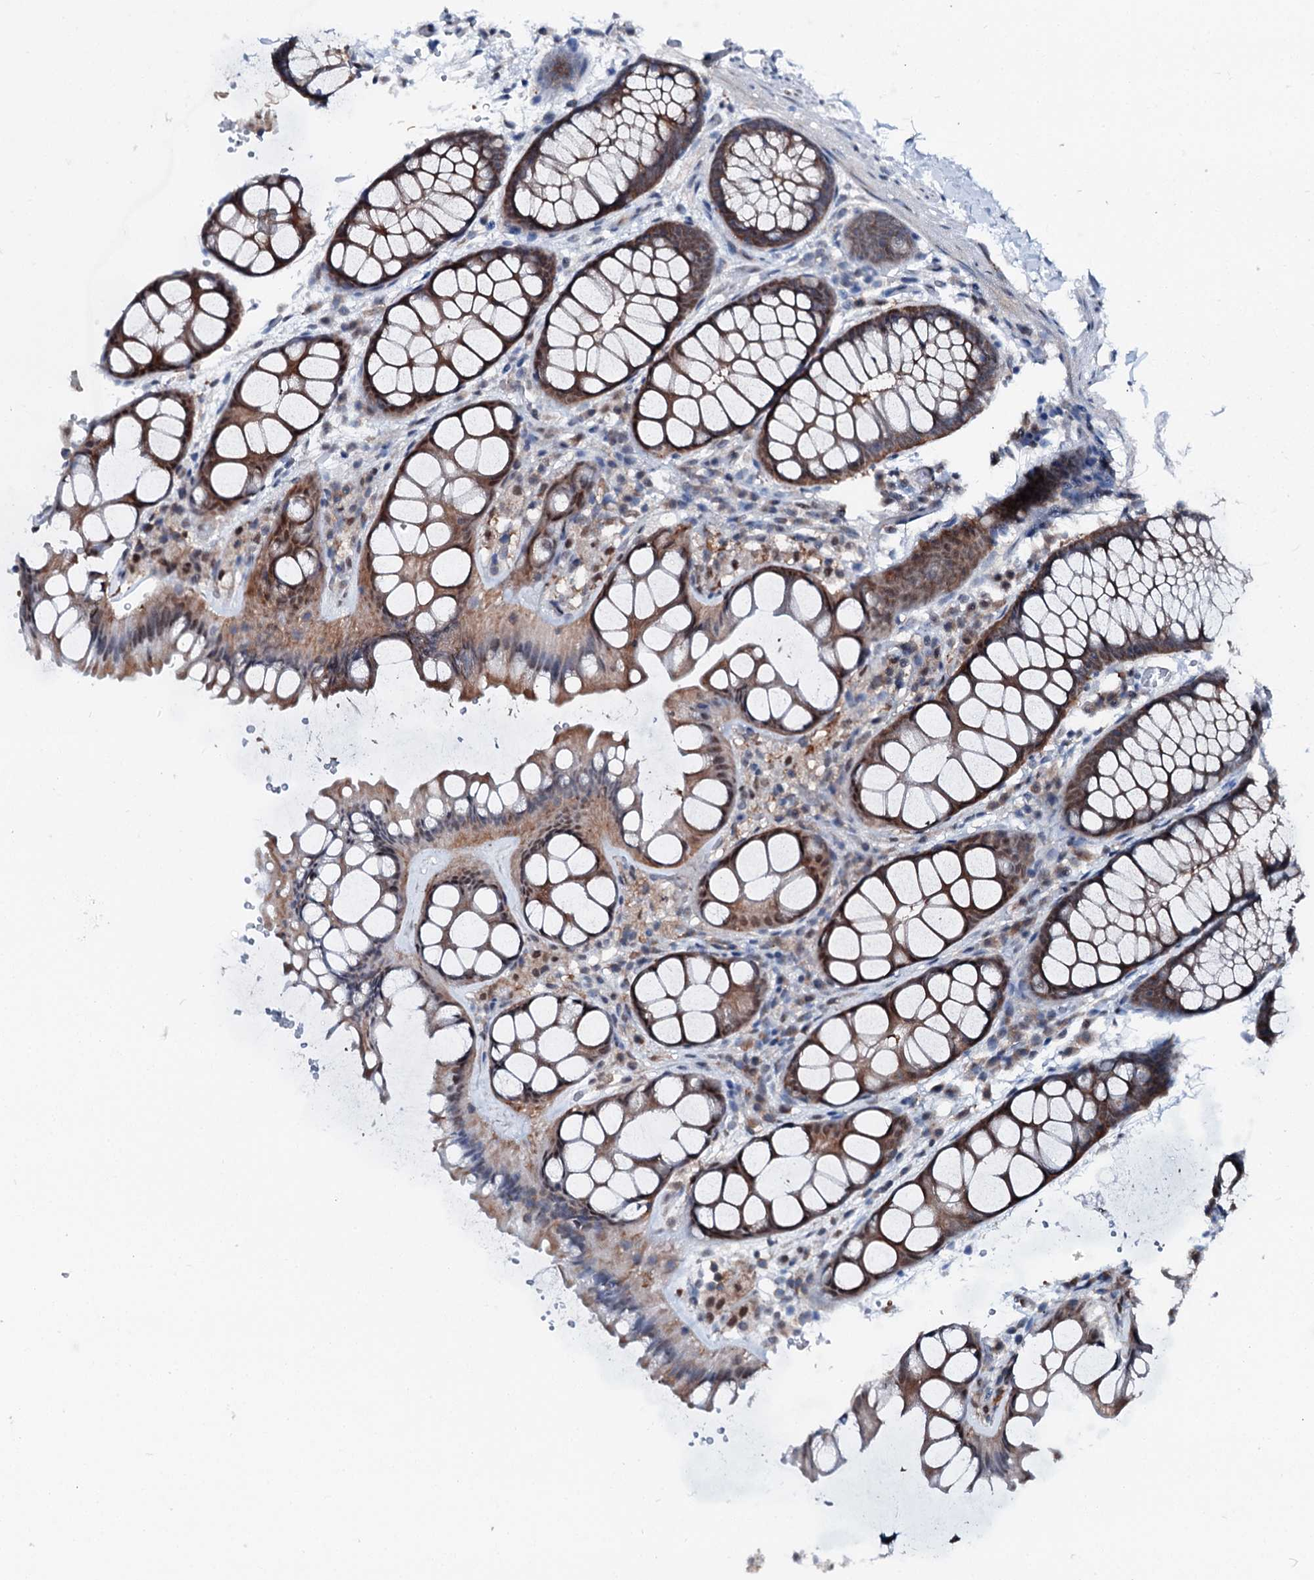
{"staining": {"intensity": "negative", "quantity": "none", "location": "none"}, "tissue": "colon", "cell_type": "Endothelial cells", "image_type": "normal", "snomed": [{"axis": "morphology", "description": "Normal tissue, NOS"}, {"axis": "topography", "description": "Colon"}], "caption": "This is an immunohistochemistry (IHC) photomicrograph of benign colon. There is no expression in endothelial cells.", "gene": "PSMD13", "patient": {"sex": "male", "age": 47}}